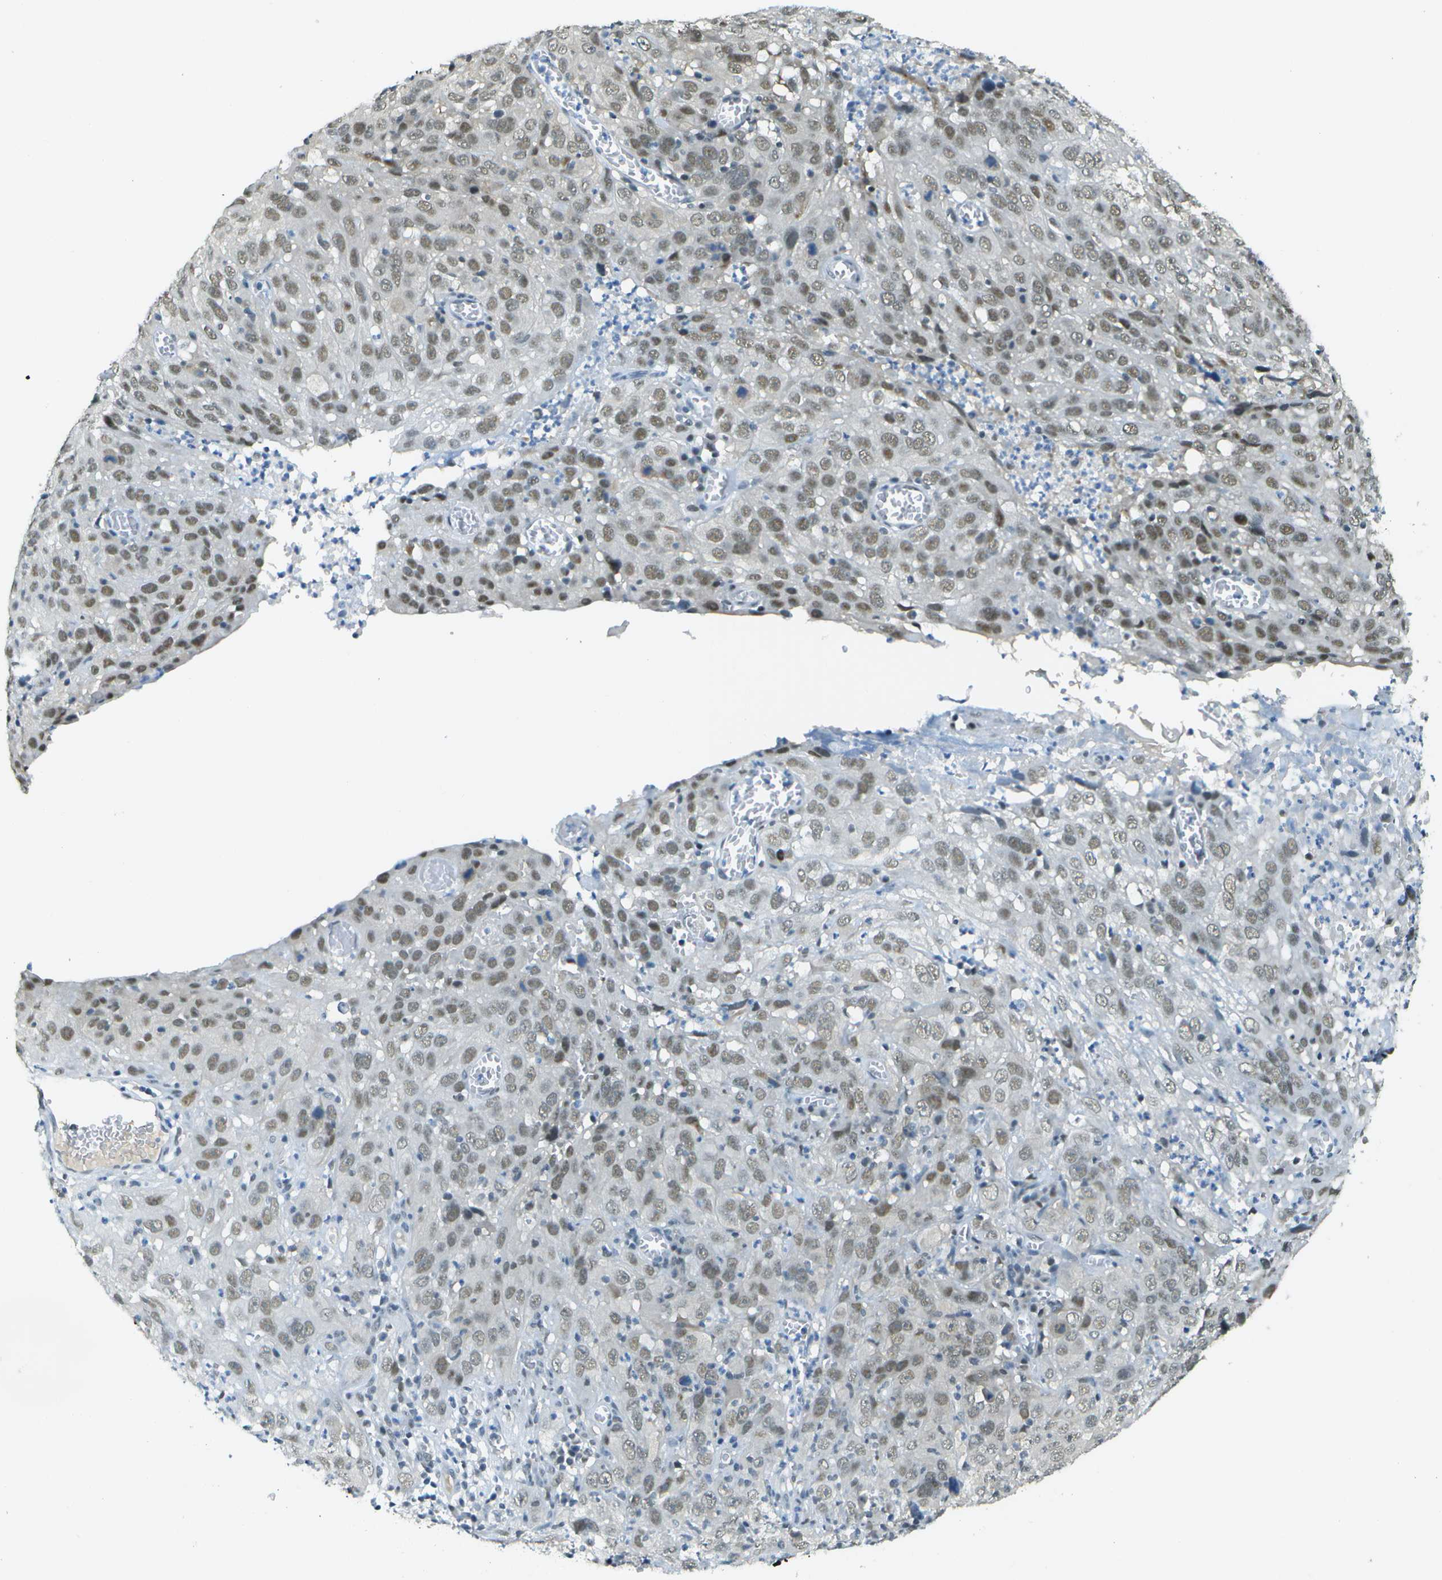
{"staining": {"intensity": "moderate", "quantity": "25%-75%", "location": "nuclear"}, "tissue": "cervical cancer", "cell_type": "Tumor cells", "image_type": "cancer", "snomed": [{"axis": "morphology", "description": "Squamous cell carcinoma, NOS"}, {"axis": "topography", "description": "Cervix"}], "caption": "Immunohistochemical staining of cervical cancer (squamous cell carcinoma) reveals medium levels of moderate nuclear protein positivity in approximately 25%-75% of tumor cells.", "gene": "NEK11", "patient": {"sex": "female", "age": 32}}